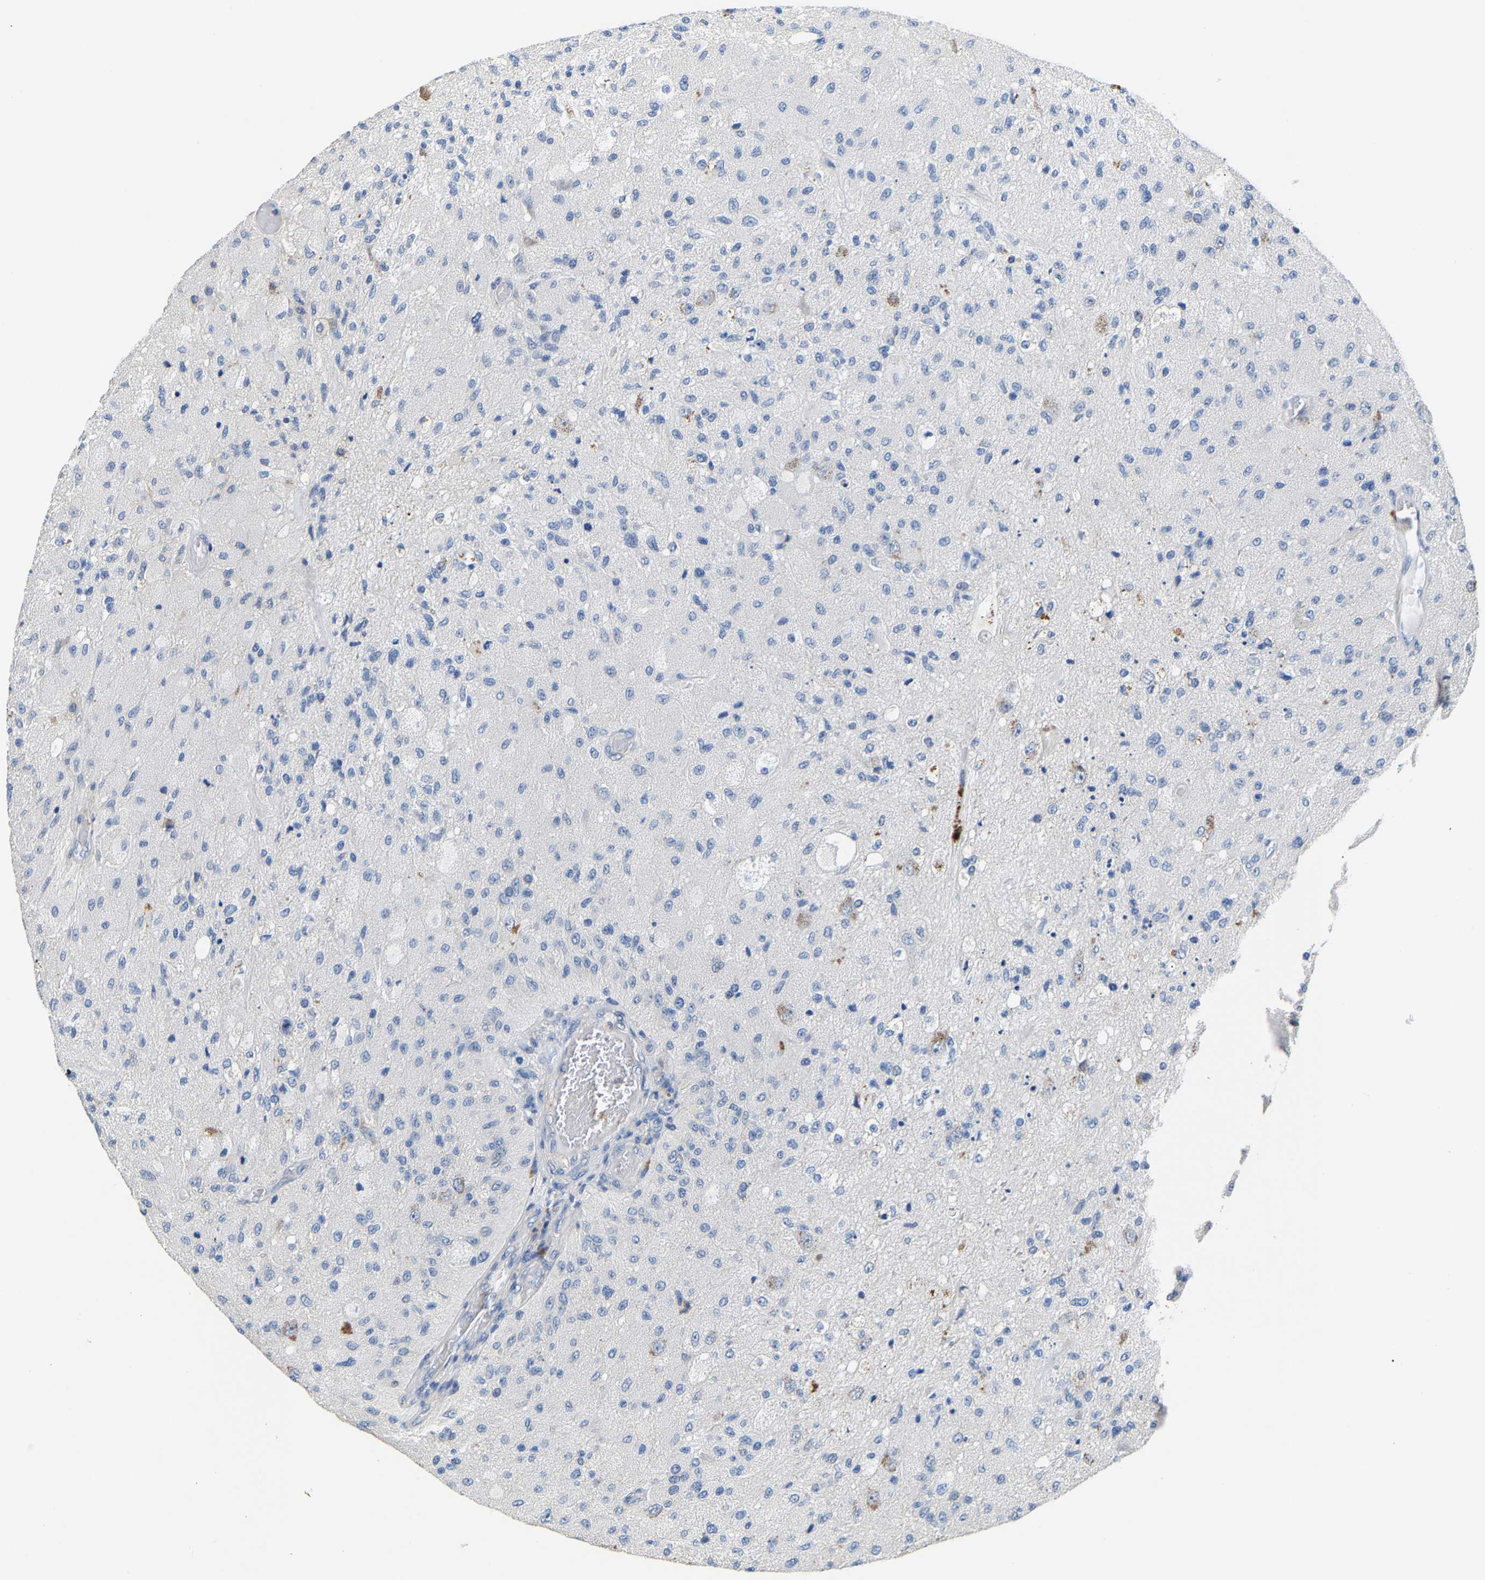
{"staining": {"intensity": "negative", "quantity": "none", "location": "none"}, "tissue": "glioma", "cell_type": "Tumor cells", "image_type": "cancer", "snomed": [{"axis": "morphology", "description": "Normal tissue, NOS"}, {"axis": "morphology", "description": "Glioma, malignant, High grade"}, {"axis": "topography", "description": "Cerebral cortex"}], "caption": "Tumor cells are negative for brown protein staining in malignant glioma (high-grade).", "gene": "CCDC171", "patient": {"sex": "male", "age": 77}}